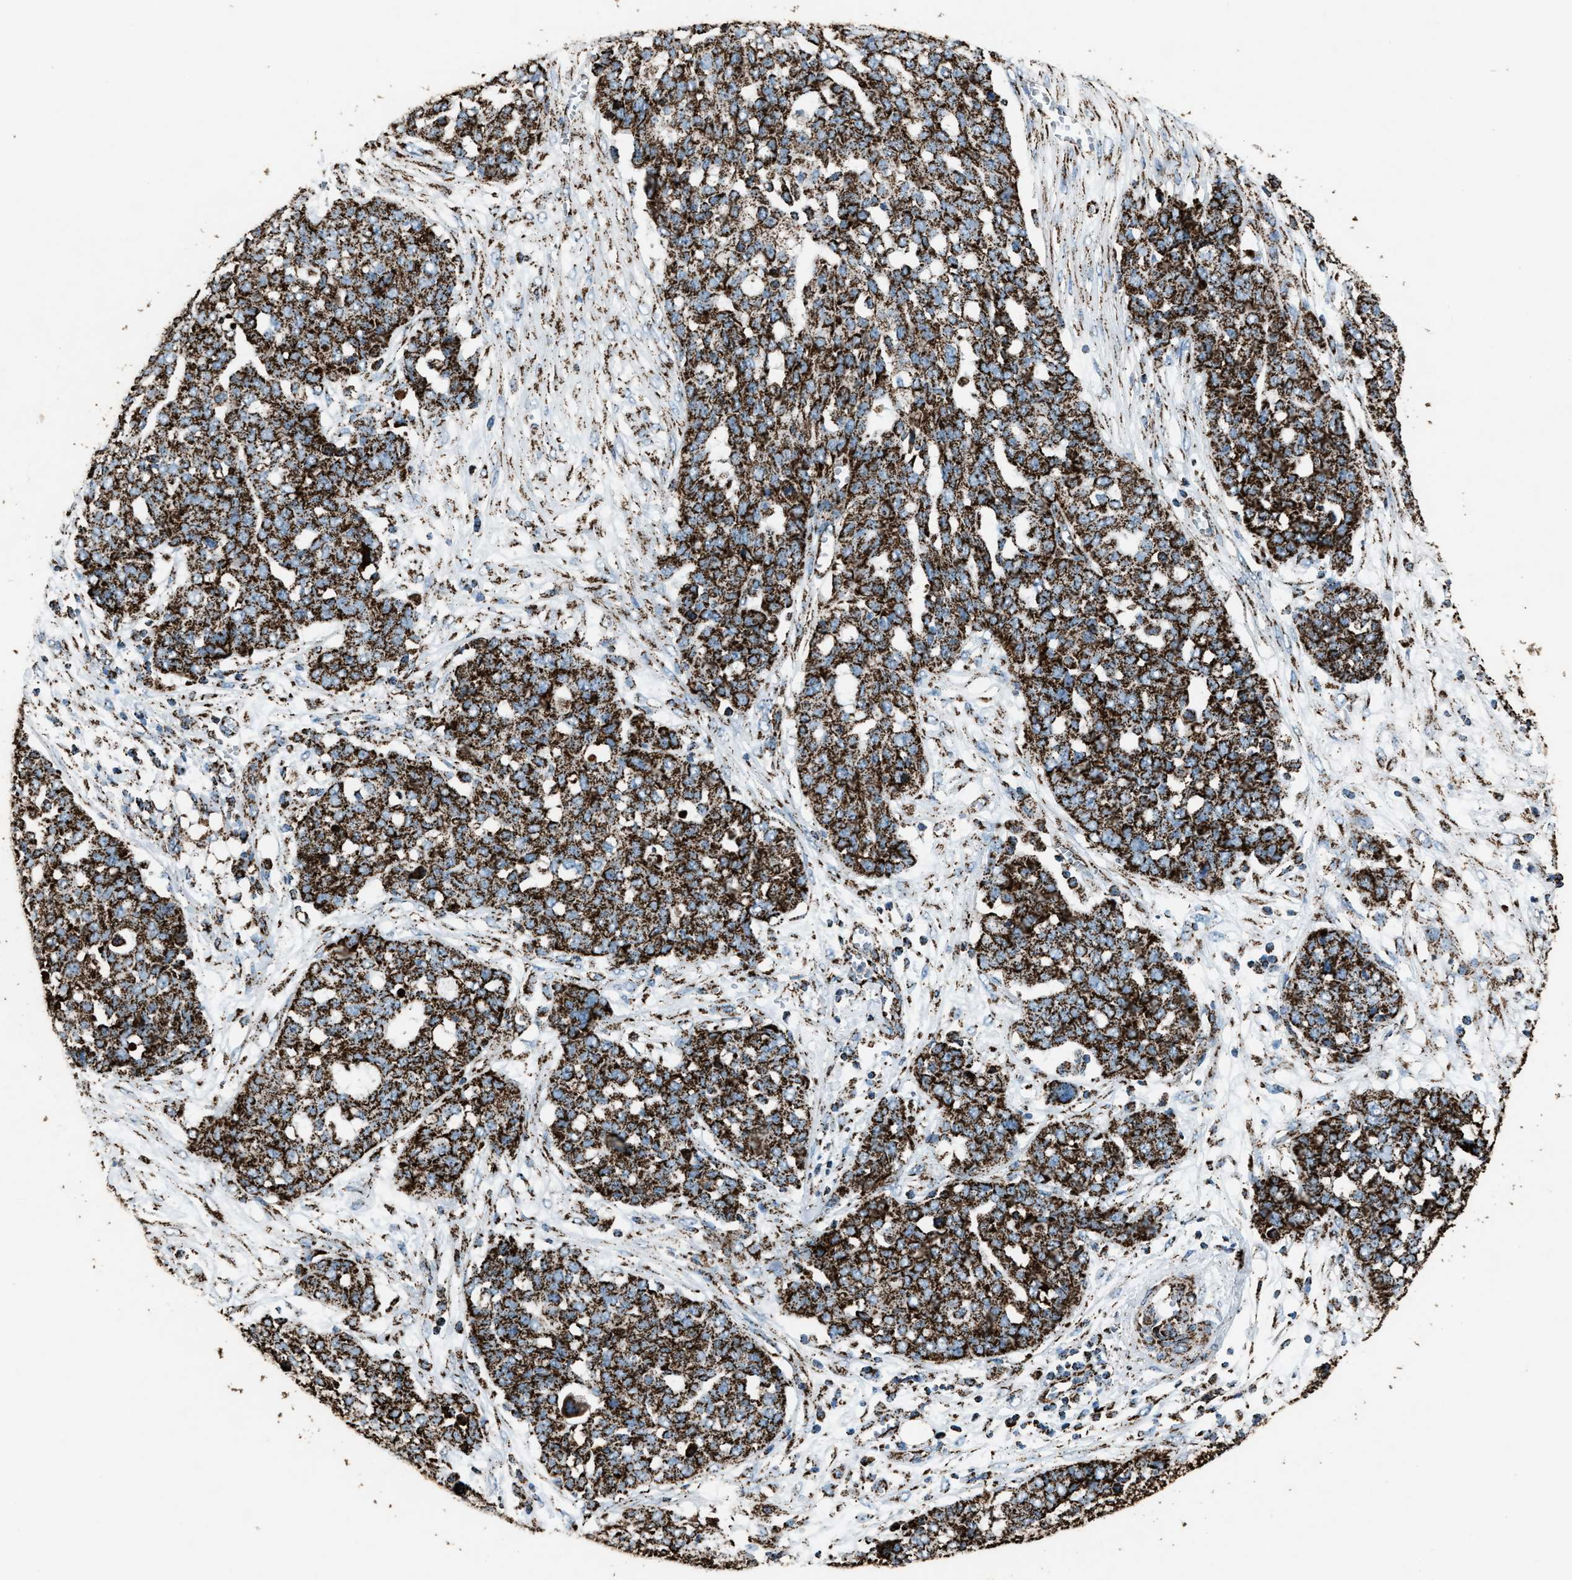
{"staining": {"intensity": "strong", "quantity": ">75%", "location": "cytoplasmic/membranous"}, "tissue": "ovarian cancer", "cell_type": "Tumor cells", "image_type": "cancer", "snomed": [{"axis": "morphology", "description": "Cystadenocarcinoma, serous, NOS"}, {"axis": "topography", "description": "Soft tissue"}, {"axis": "topography", "description": "Ovary"}], "caption": "Protein staining shows strong cytoplasmic/membranous positivity in about >75% of tumor cells in ovarian serous cystadenocarcinoma.", "gene": "MDH2", "patient": {"sex": "female", "age": 57}}